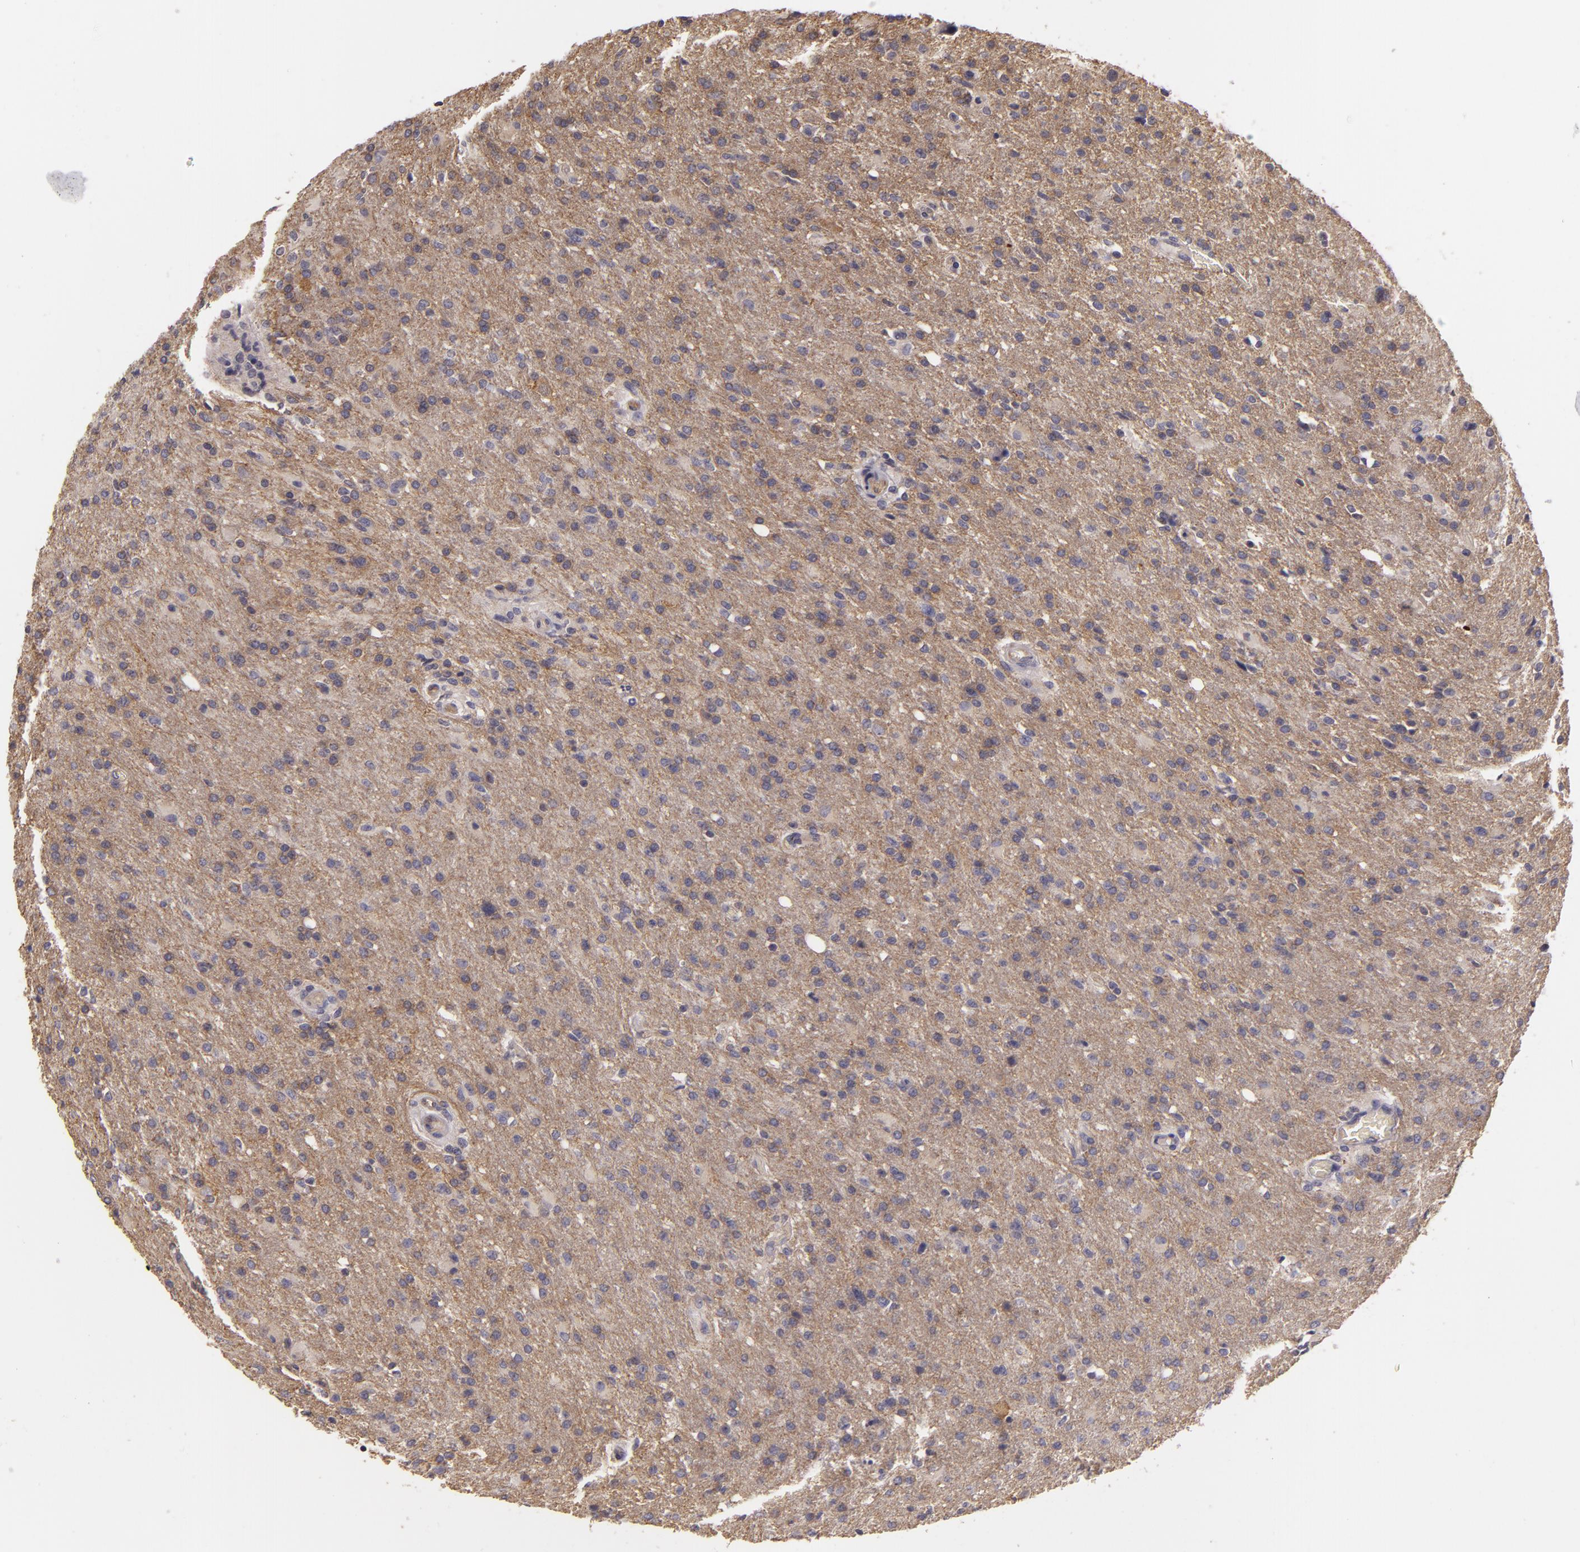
{"staining": {"intensity": "moderate", "quantity": "25%-75%", "location": "cytoplasmic/membranous"}, "tissue": "glioma", "cell_type": "Tumor cells", "image_type": "cancer", "snomed": [{"axis": "morphology", "description": "Glioma, malignant, High grade"}, {"axis": "topography", "description": "Brain"}], "caption": "There is medium levels of moderate cytoplasmic/membranous positivity in tumor cells of glioma, as demonstrated by immunohistochemical staining (brown color).", "gene": "RALGAPA1", "patient": {"sex": "male", "age": 68}}